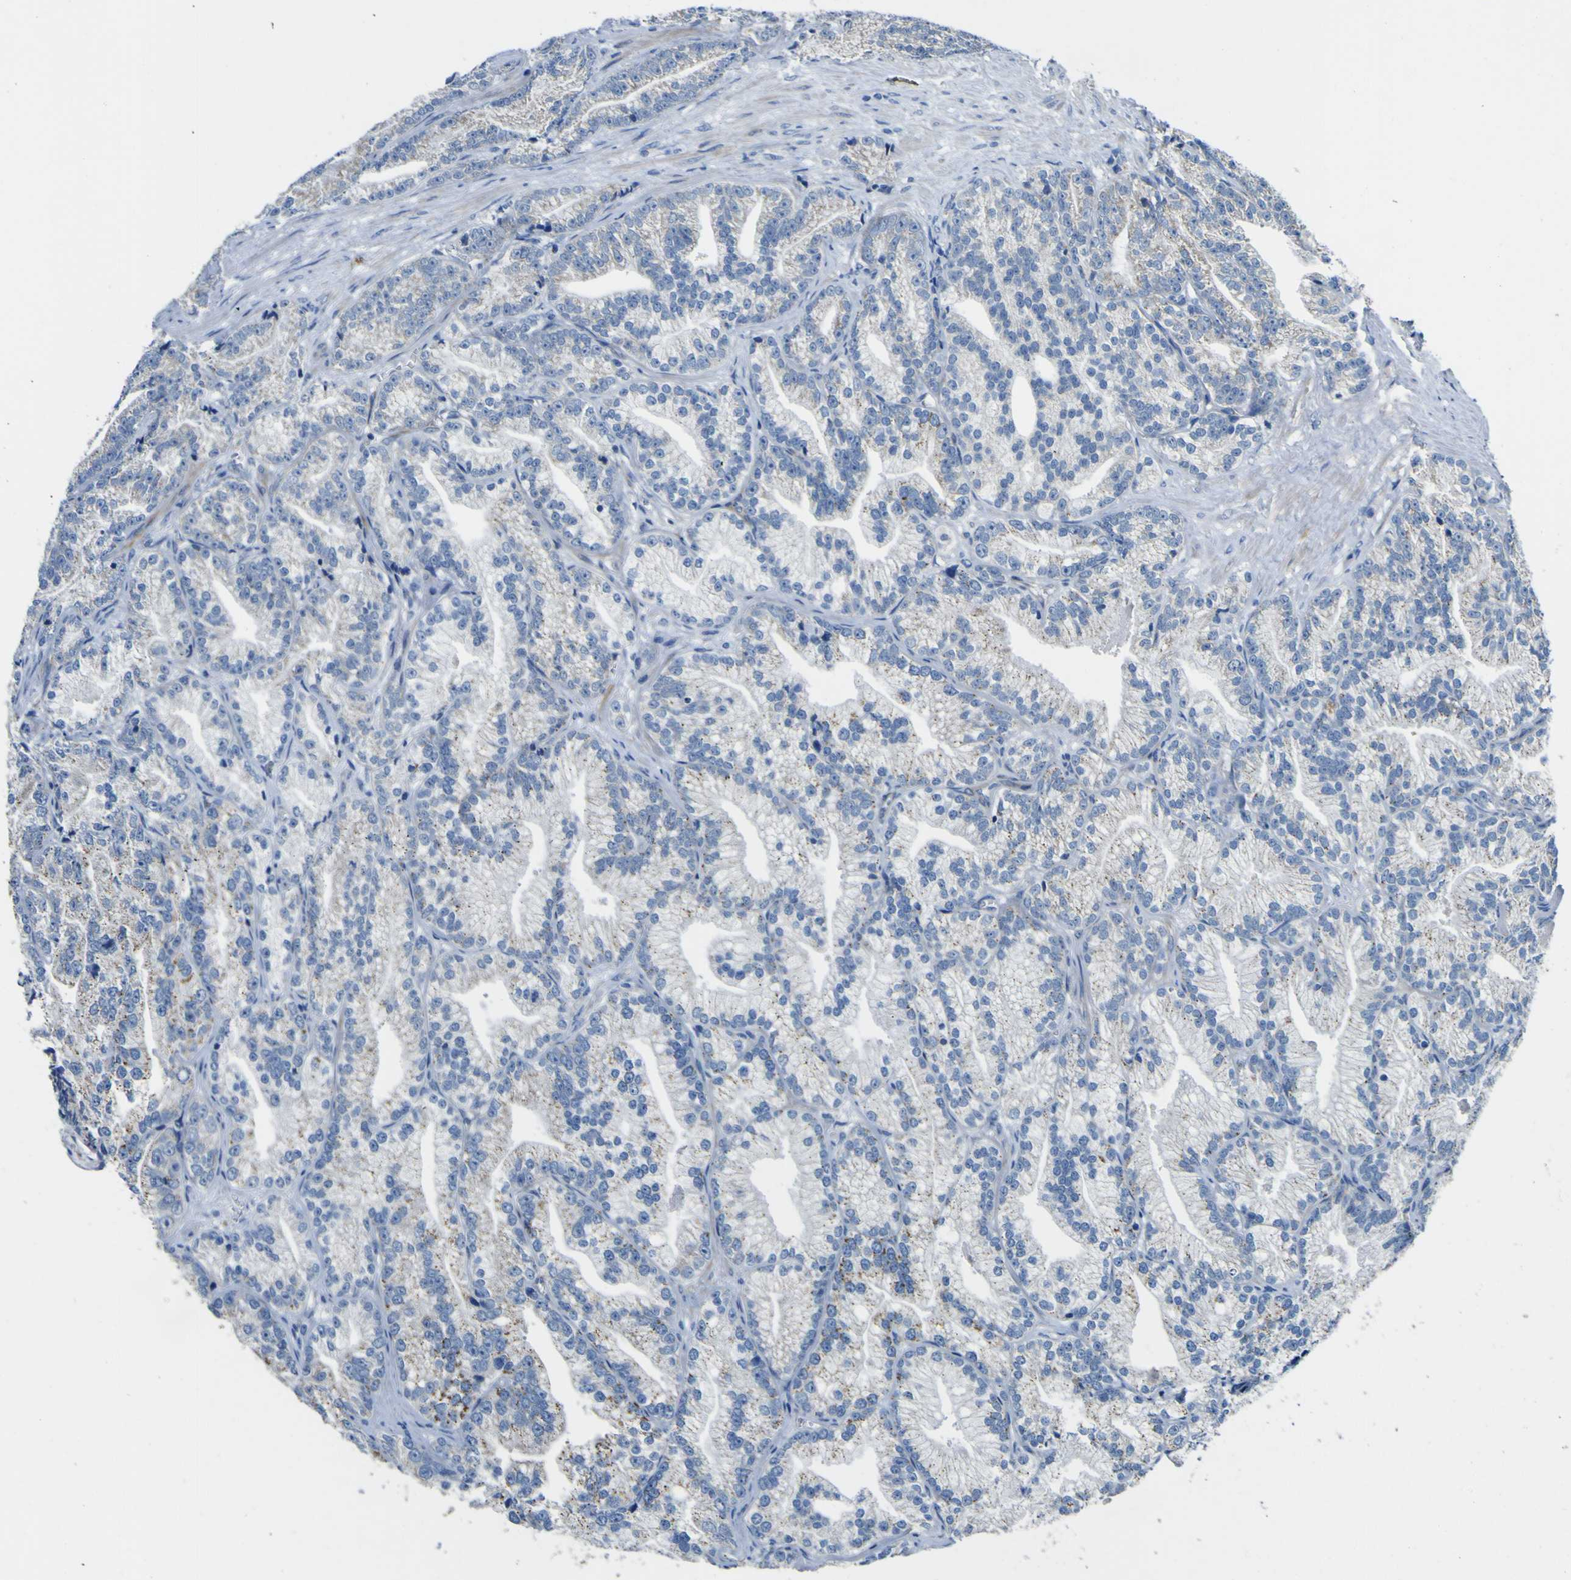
{"staining": {"intensity": "moderate", "quantity": "<25%", "location": "cytoplasmic/membranous"}, "tissue": "prostate cancer", "cell_type": "Tumor cells", "image_type": "cancer", "snomed": [{"axis": "morphology", "description": "Adenocarcinoma, Low grade"}, {"axis": "topography", "description": "Prostate"}], "caption": "A histopathology image showing moderate cytoplasmic/membranous positivity in approximately <25% of tumor cells in prostate adenocarcinoma (low-grade), as visualized by brown immunohistochemical staining.", "gene": "ALDH18A1", "patient": {"sex": "male", "age": 89}}